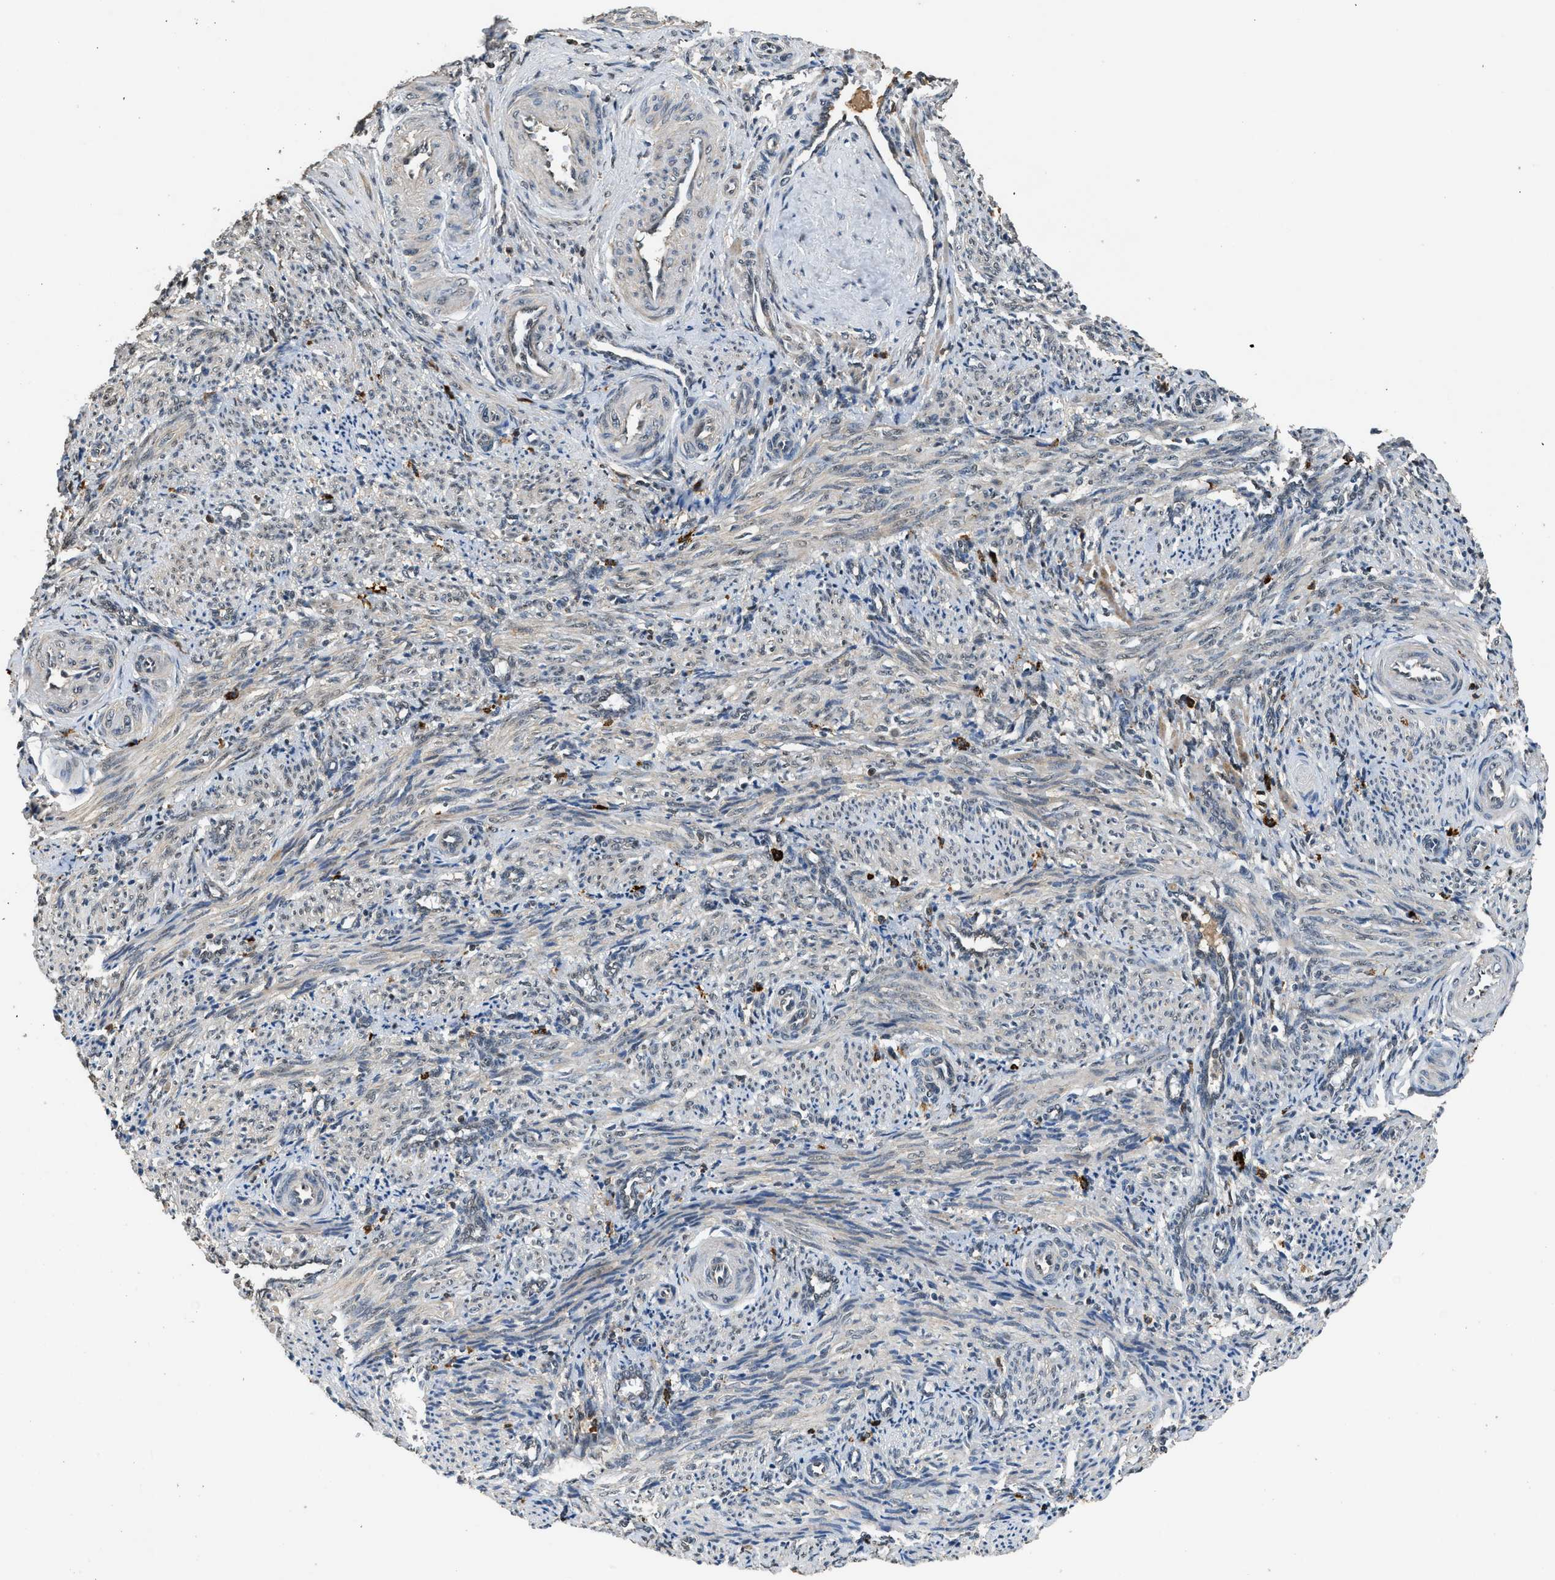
{"staining": {"intensity": "moderate", "quantity": "25%-75%", "location": "cytoplasmic/membranous"}, "tissue": "smooth muscle", "cell_type": "Smooth muscle cells", "image_type": "normal", "snomed": [{"axis": "morphology", "description": "Normal tissue, NOS"}, {"axis": "topography", "description": "Endometrium"}], "caption": "The histopathology image displays staining of benign smooth muscle, revealing moderate cytoplasmic/membranous protein staining (brown color) within smooth muscle cells.", "gene": "SLC15A4", "patient": {"sex": "female", "age": 33}}